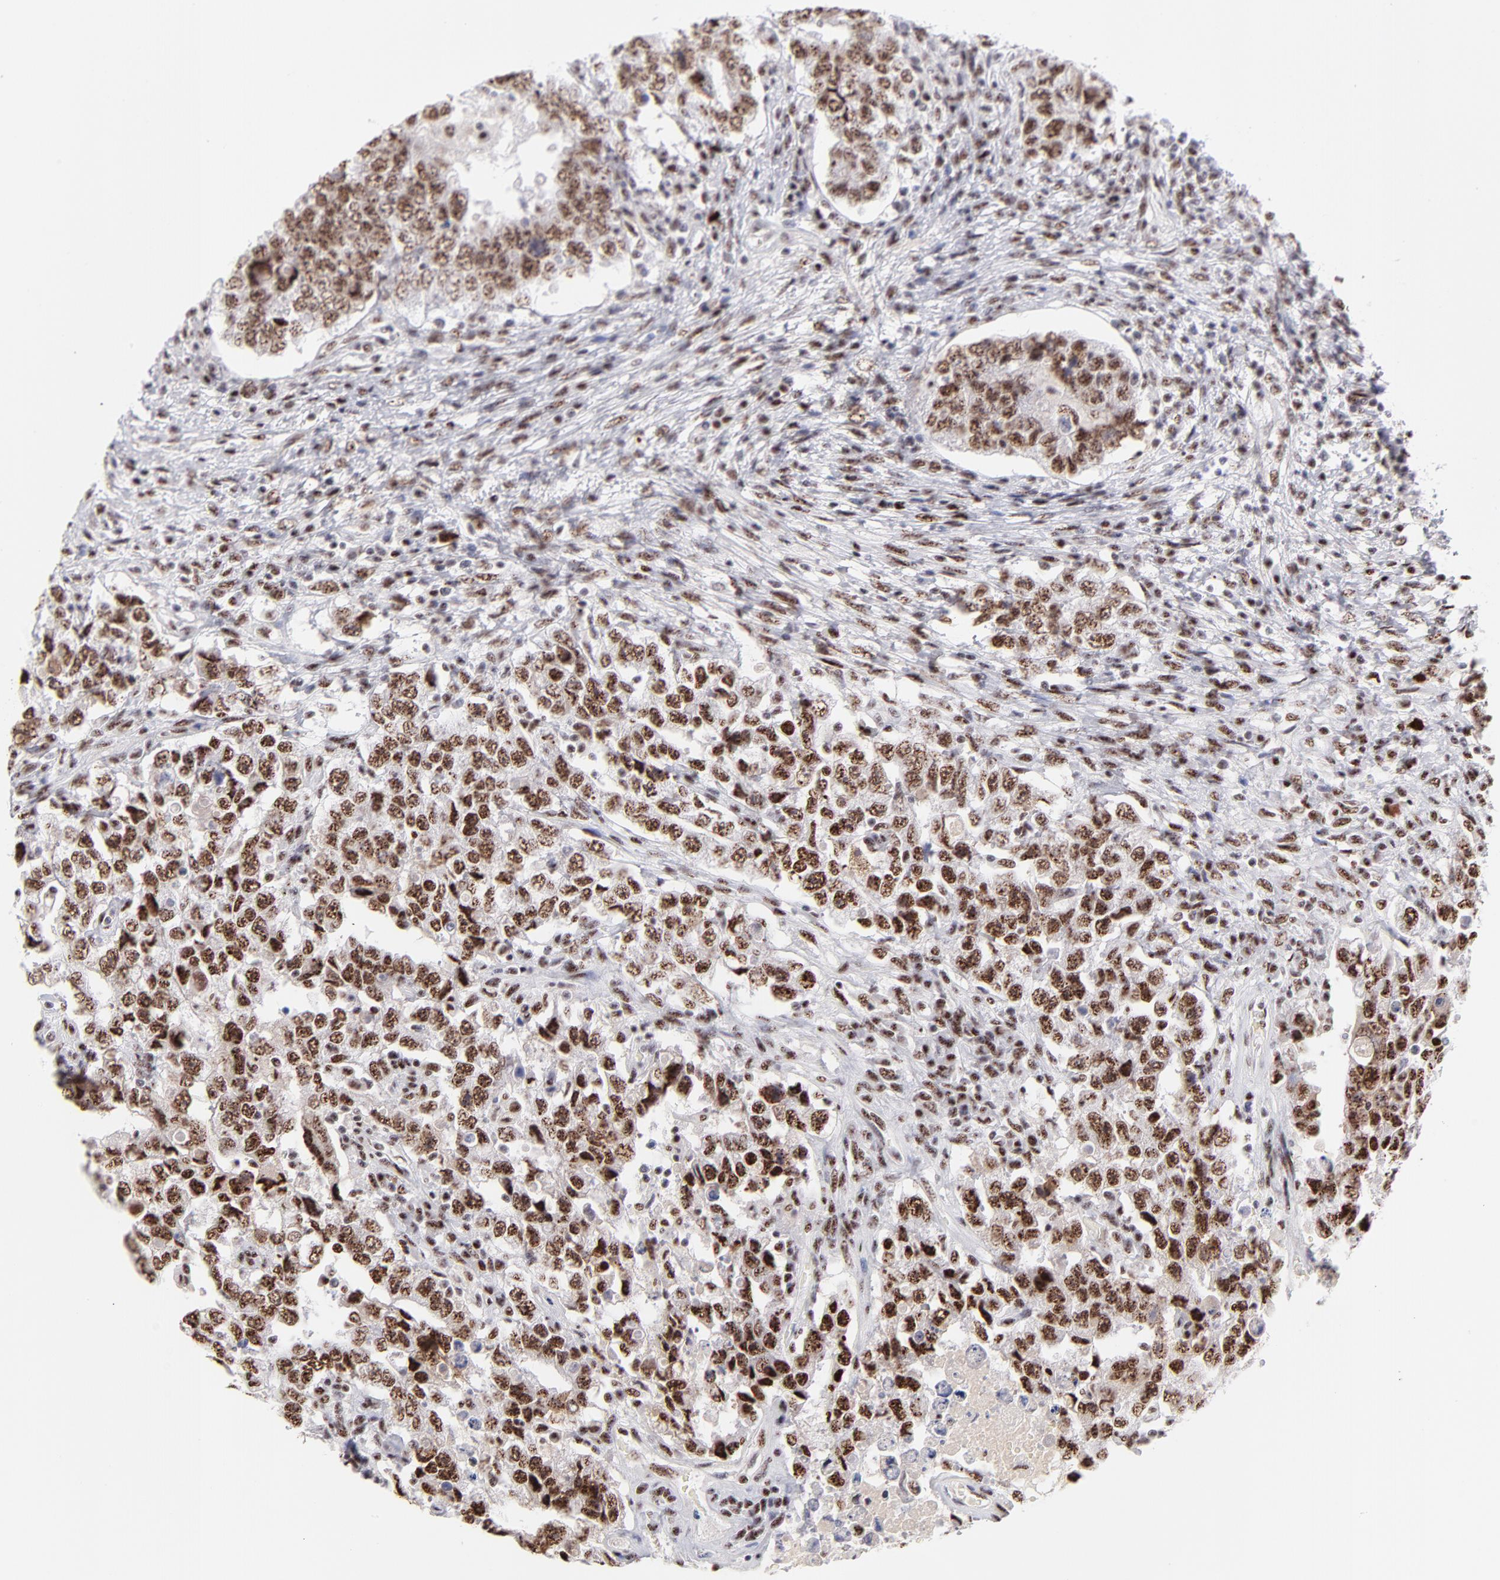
{"staining": {"intensity": "strong", "quantity": ">75%", "location": "nuclear"}, "tissue": "testis cancer", "cell_type": "Tumor cells", "image_type": "cancer", "snomed": [{"axis": "morphology", "description": "Carcinoma, Embryonal, NOS"}, {"axis": "topography", "description": "Testis"}], "caption": "This is an image of immunohistochemistry (IHC) staining of testis embryonal carcinoma, which shows strong positivity in the nuclear of tumor cells.", "gene": "CDC25C", "patient": {"sex": "male", "age": 26}}